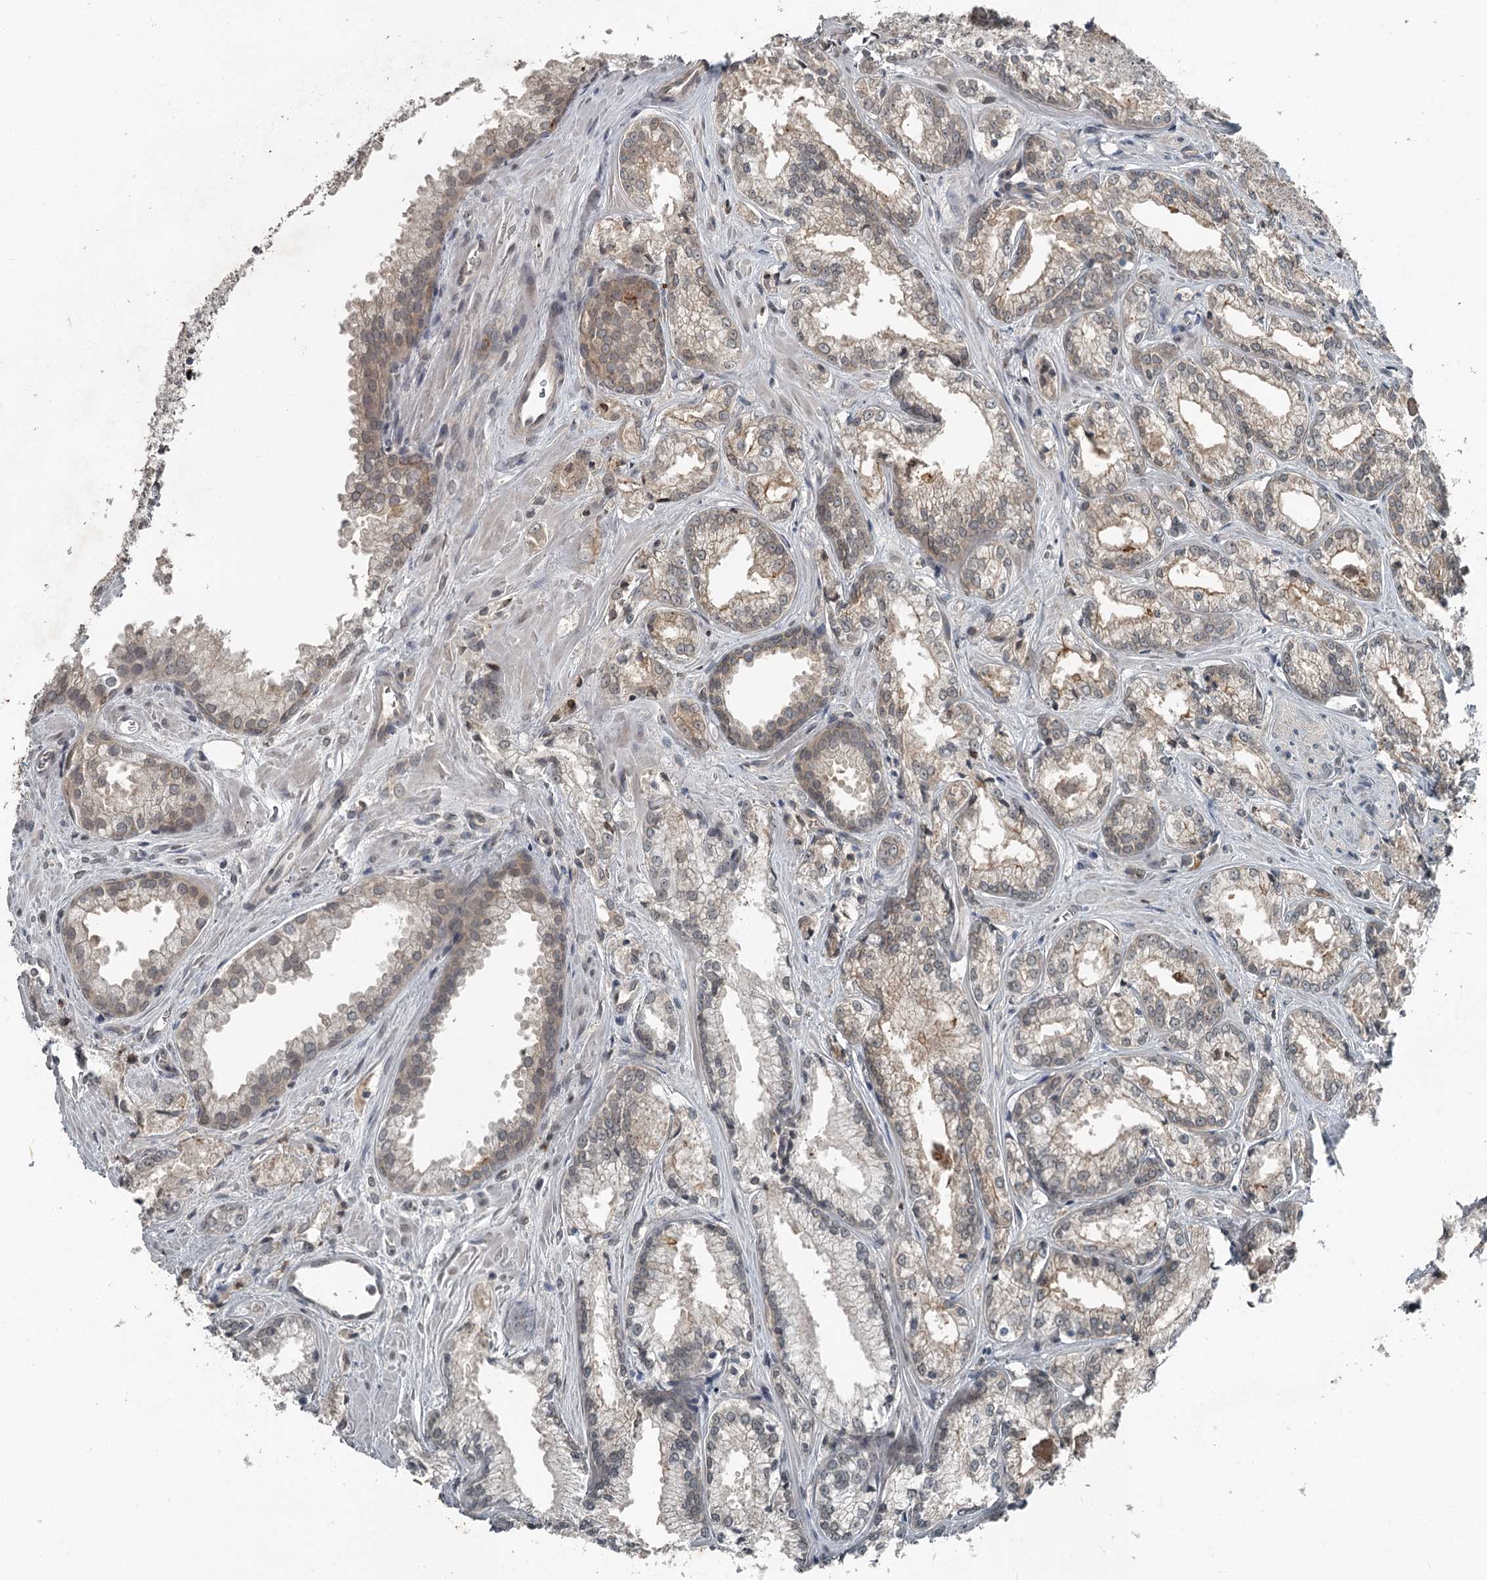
{"staining": {"intensity": "negative", "quantity": "none", "location": "none"}, "tissue": "prostate cancer", "cell_type": "Tumor cells", "image_type": "cancer", "snomed": [{"axis": "morphology", "description": "Adenocarcinoma, Low grade"}, {"axis": "topography", "description": "Prostate"}], "caption": "Tumor cells are negative for protein expression in human prostate cancer. The staining is performed using DAB brown chromogen with nuclei counter-stained in using hematoxylin.", "gene": "SLC39A8", "patient": {"sex": "male", "age": 47}}